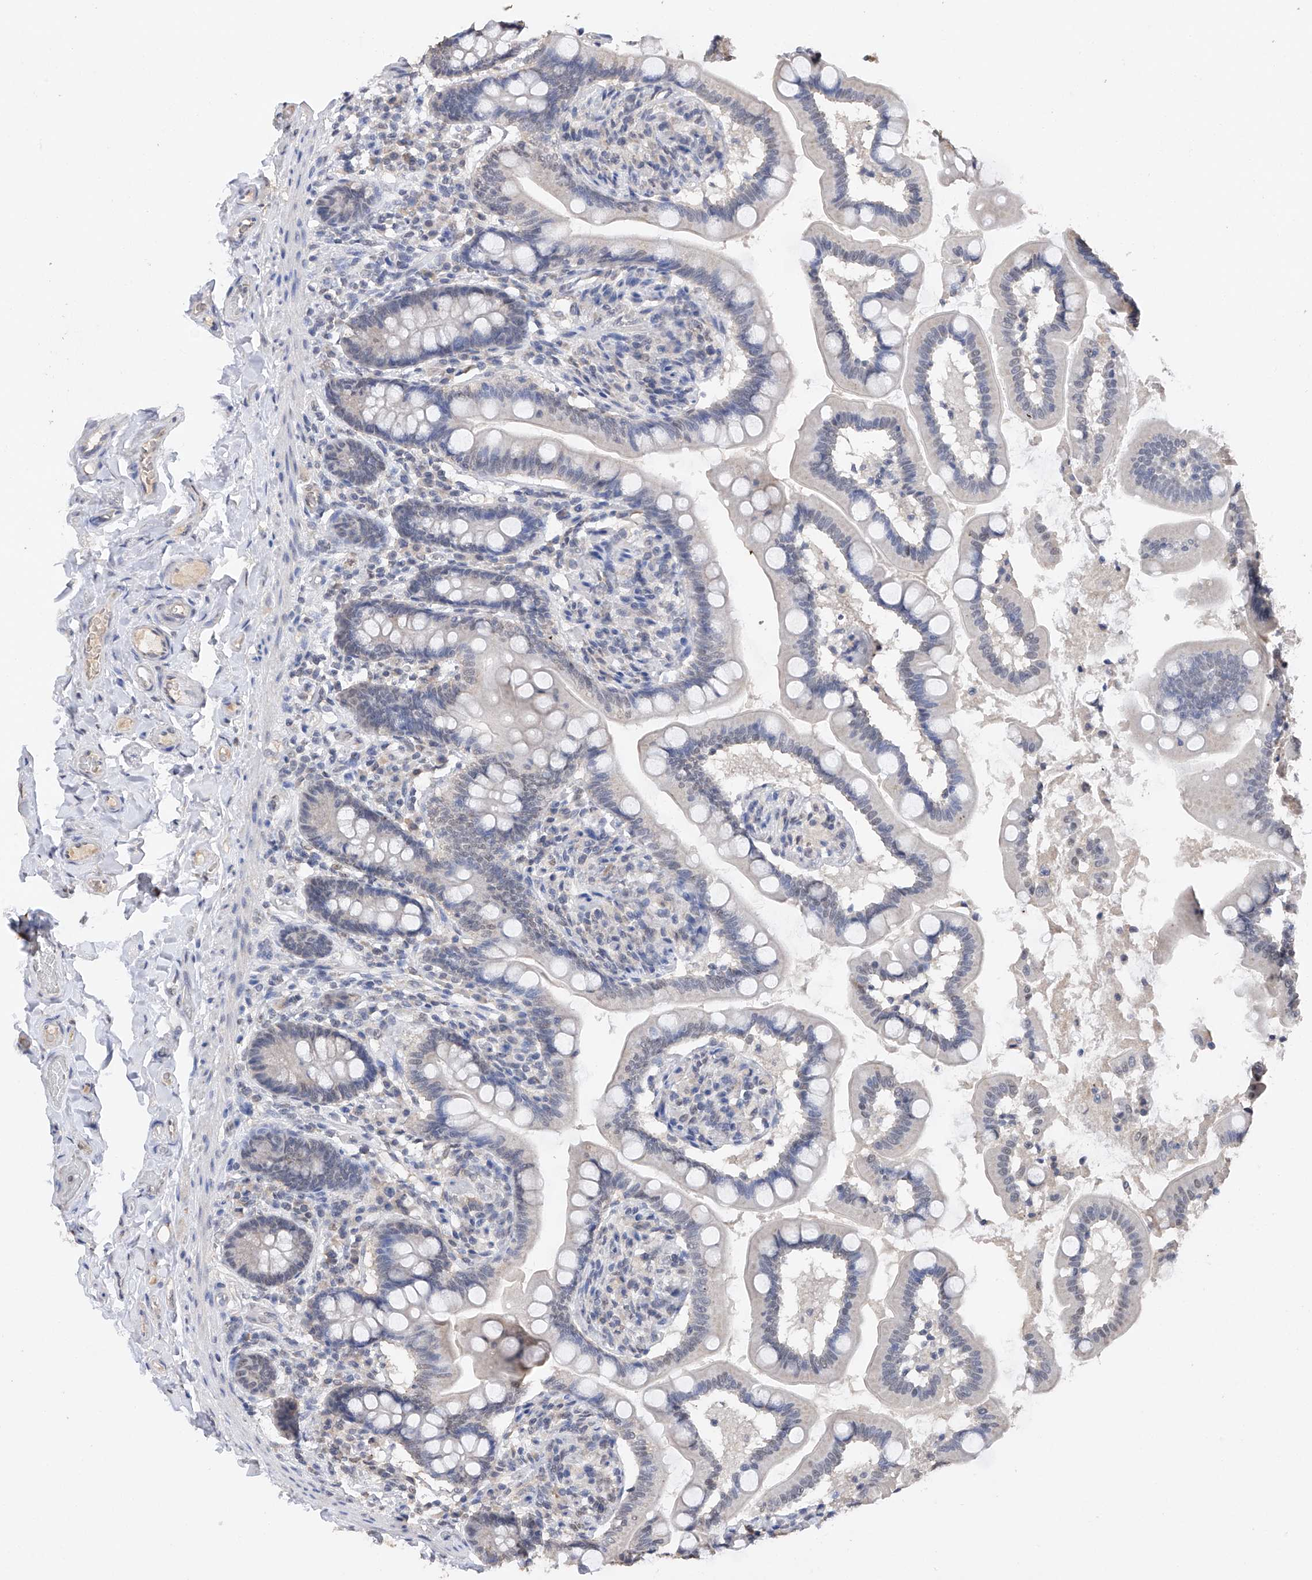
{"staining": {"intensity": "negative", "quantity": "none", "location": "none"}, "tissue": "small intestine", "cell_type": "Glandular cells", "image_type": "normal", "snomed": [{"axis": "morphology", "description": "Normal tissue, NOS"}, {"axis": "topography", "description": "Small intestine"}], "caption": "A photomicrograph of human small intestine is negative for staining in glandular cells. (Stains: DAB IHC with hematoxylin counter stain, Microscopy: brightfield microscopy at high magnification).", "gene": "DMAP1", "patient": {"sex": "female", "age": 64}}